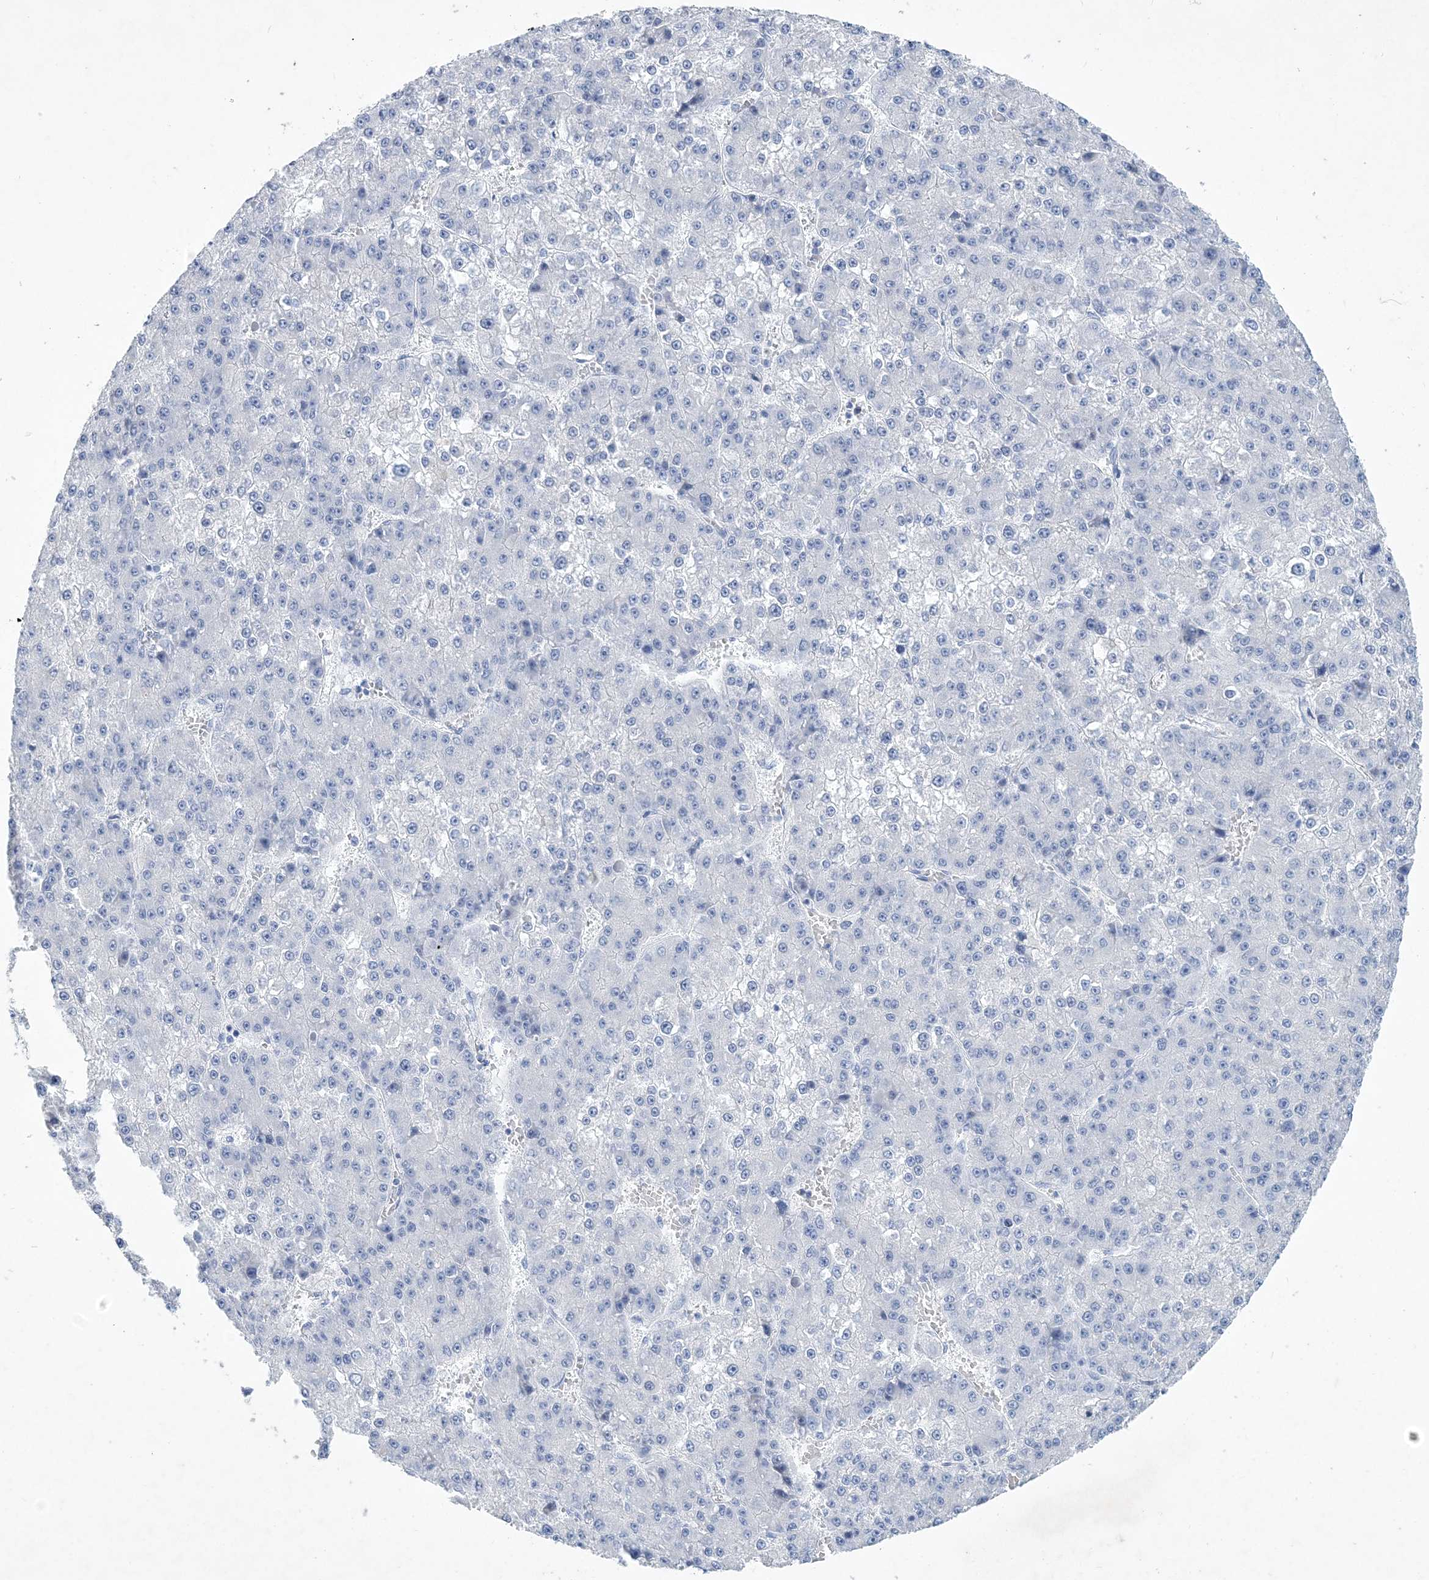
{"staining": {"intensity": "negative", "quantity": "none", "location": "none"}, "tissue": "liver cancer", "cell_type": "Tumor cells", "image_type": "cancer", "snomed": [{"axis": "morphology", "description": "Carcinoma, Hepatocellular, NOS"}, {"axis": "topography", "description": "Liver"}], "caption": "Hepatocellular carcinoma (liver) was stained to show a protein in brown. There is no significant staining in tumor cells.", "gene": "COPS8", "patient": {"sex": "female", "age": 73}}